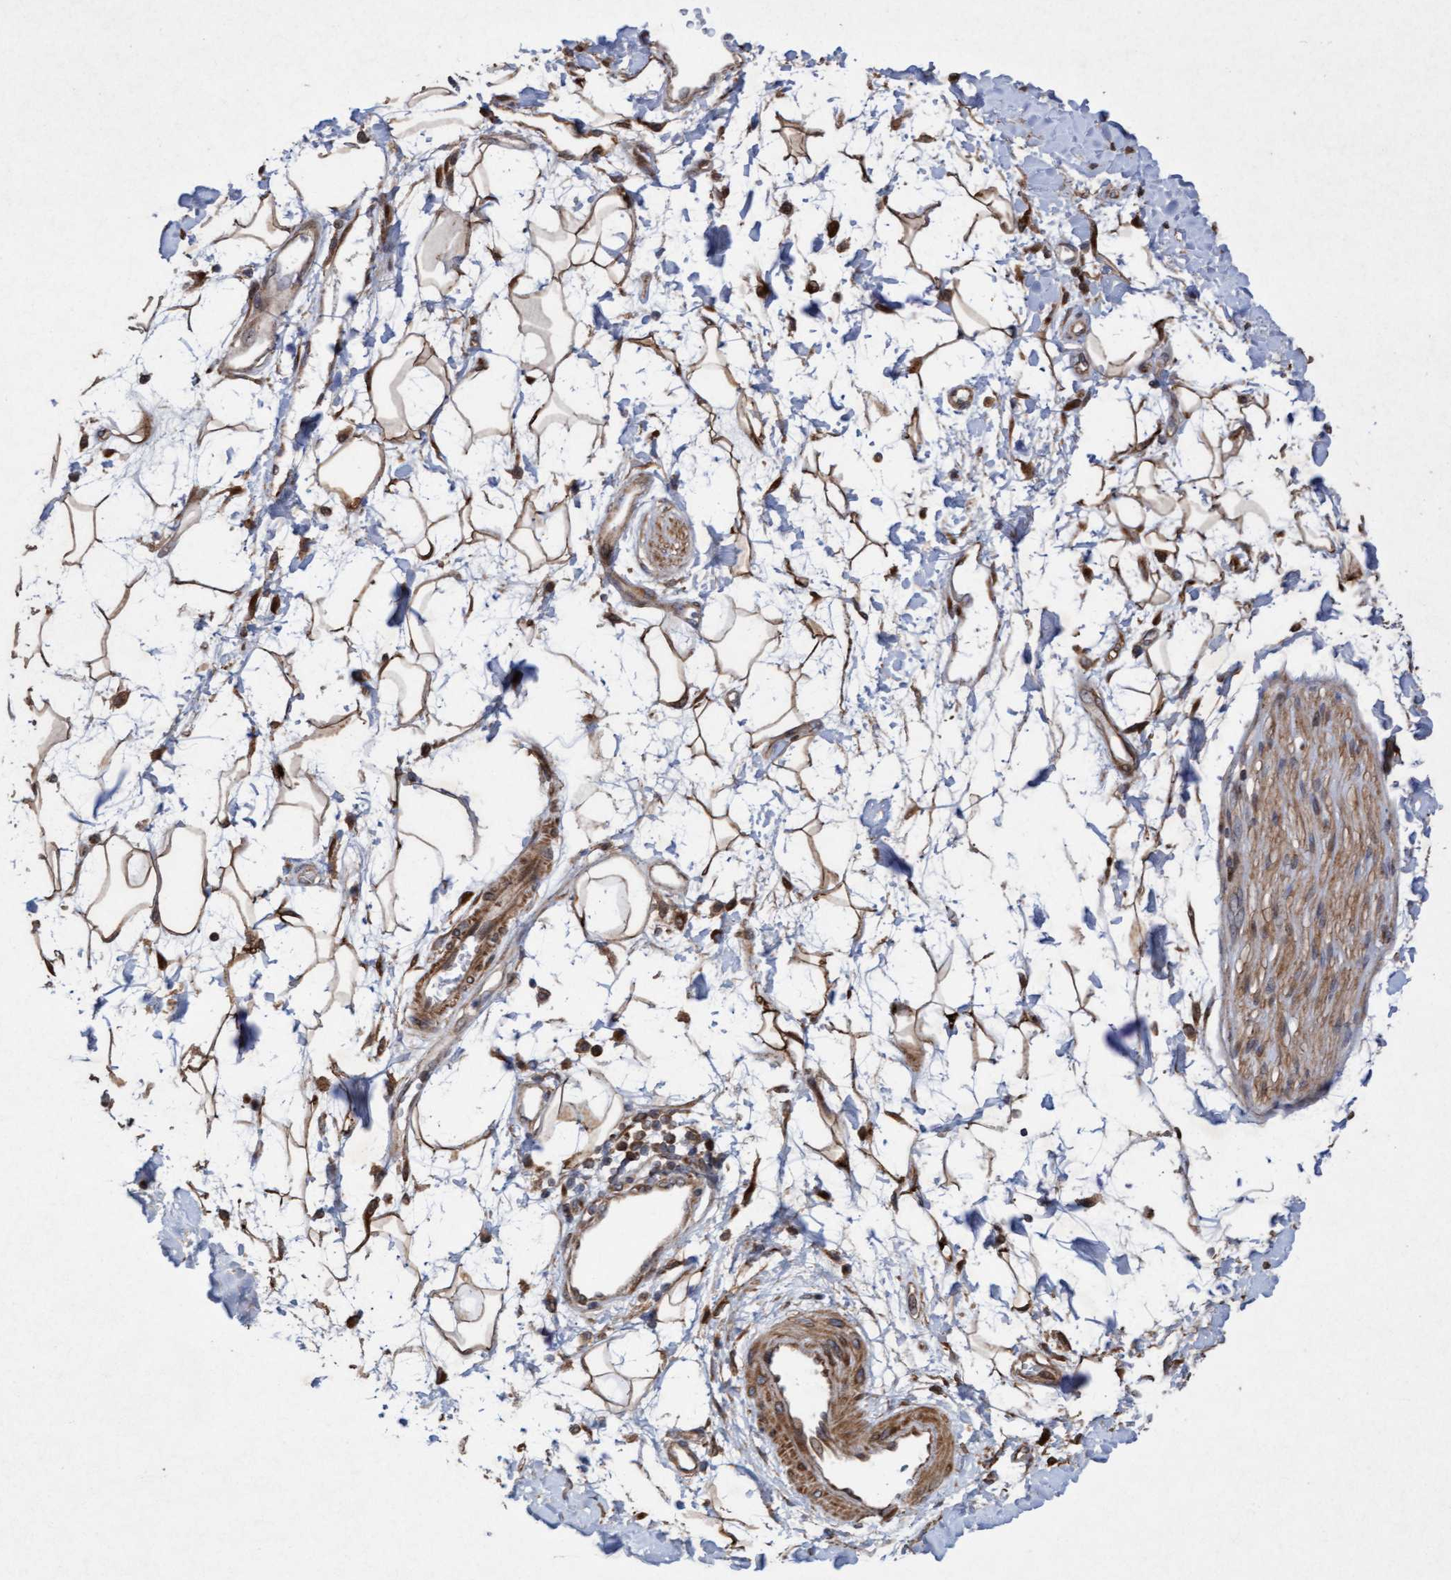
{"staining": {"intensity": "moderate", "quantity": "25%-75%", "location": "cytoplasmic/membranous"}, "tissue": "adipose tissue", "cell_type": "Adipocytes", "image_type": "normal", "snomed": [{"axis": "morphology", "description": "Normal tissue, NOS"}, {"axis": "morphology", "description": "Adenocarcinoma, NOS"}, {"axis": "topography", "description": "Duodenum"}, {"axis": "topography", "description": "Peripheral nerve tissue"}], "caption": "Immunohistochemical staining of unremarkable adipose tissue reveals moderate cytoplasmic/membranous protein expression in approximately 25%-75% of adipocytes. (Stains: DAB in brown, nuclei in blue, Microscopy: brightfield microscopy at high magnification).", "gene": "ELP5", "patient": {"sex": "female", "age": 60}}